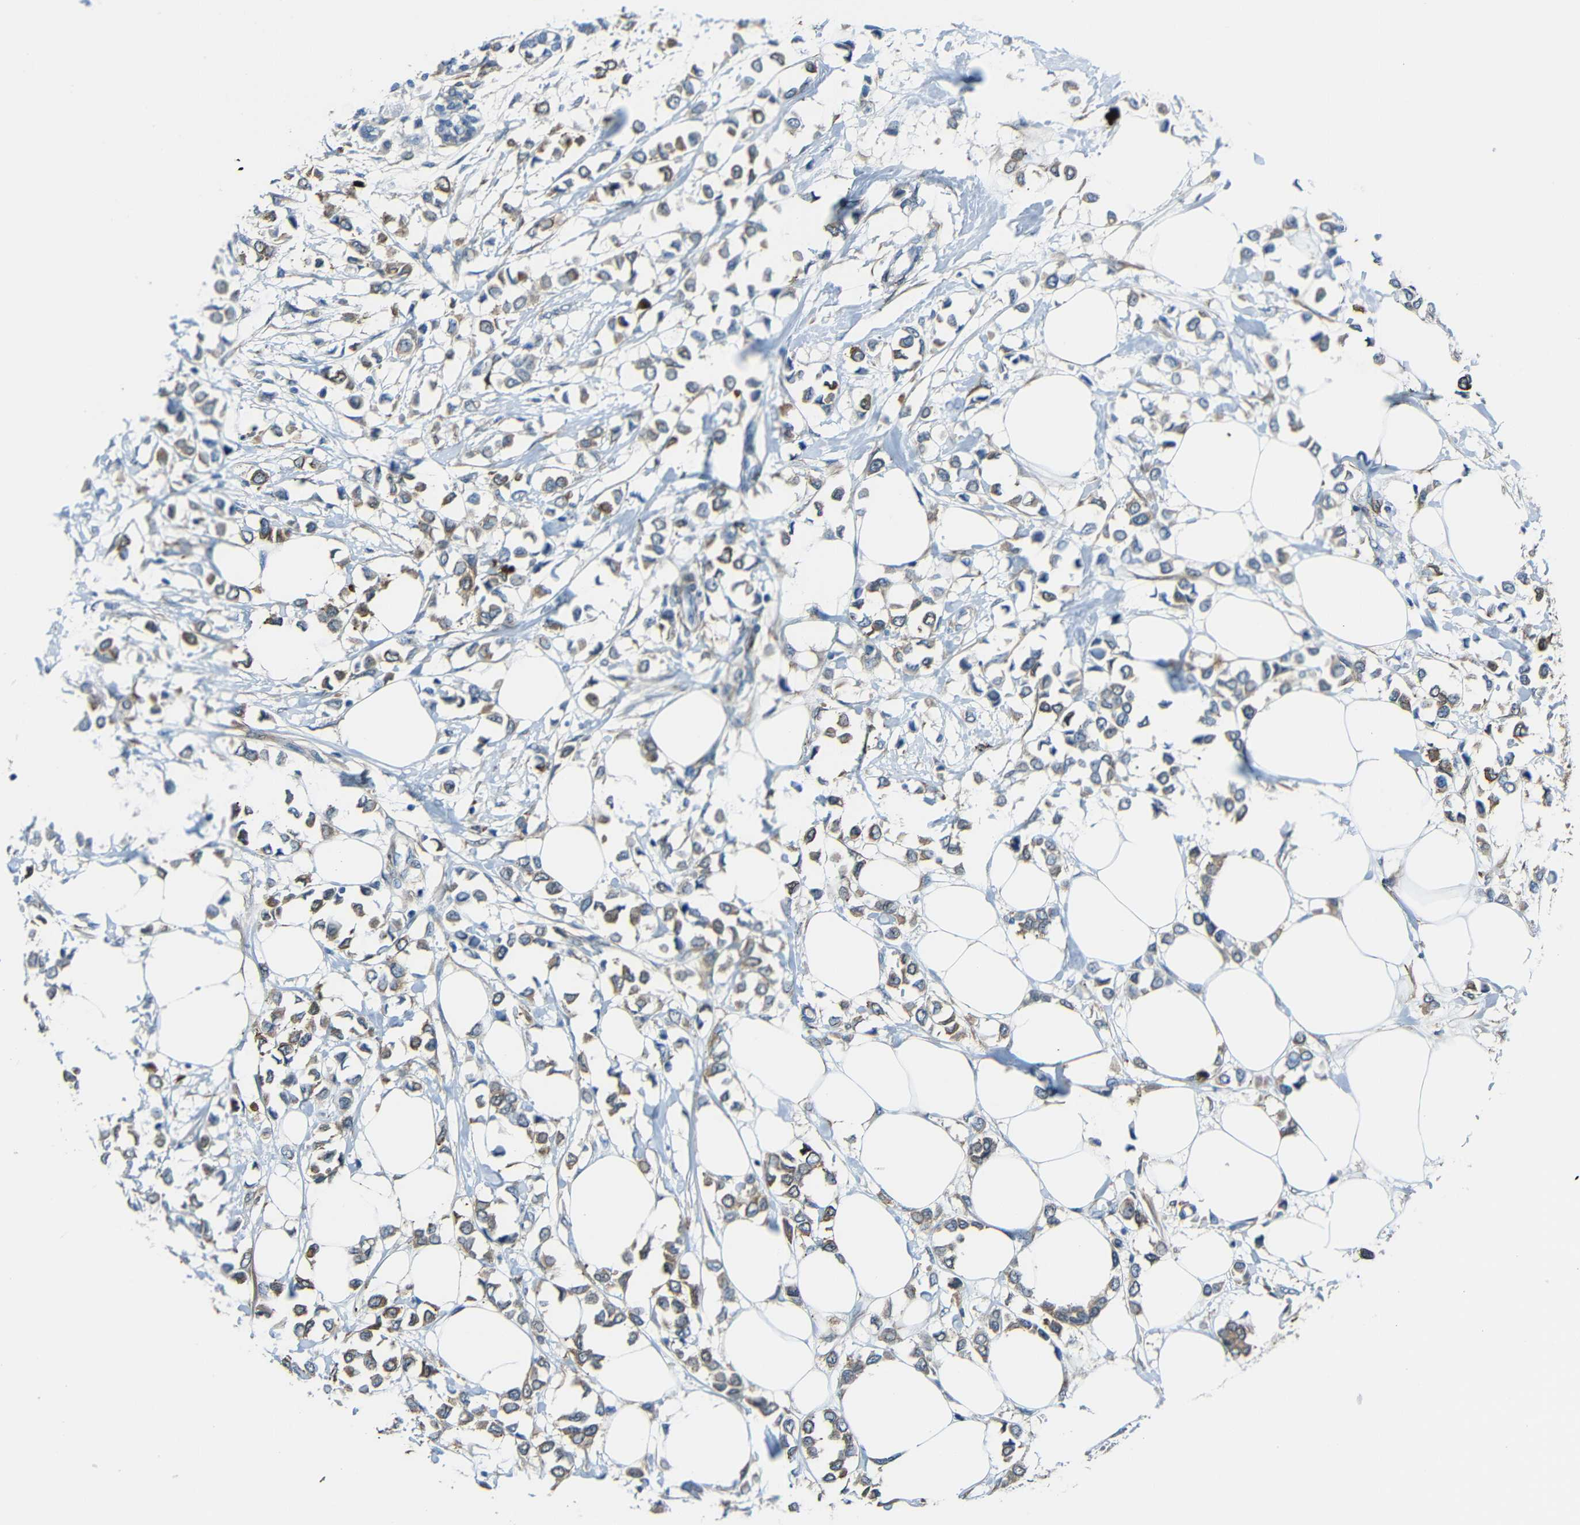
{"staining": {"intensity": "weak", "quantity": ">75%", "location": "cytoplasmic/membranous"}, "tissue": "breast cancer", "cell_type": "Tumor cells", "image_type": "cancer", "snomed": [{"axis": "morphology", "description": "Lobular carcinoma"}, {"axis": "topography", "description": "Breast"}], "caption": "This image displays IHC staining of human breast lobular carcinoma, with low weak cytoplasmic/membranous positivity in about >75% of tumor cells.", "gene": "DCLK1", "patient": {"sex": "female", "age": 51}}